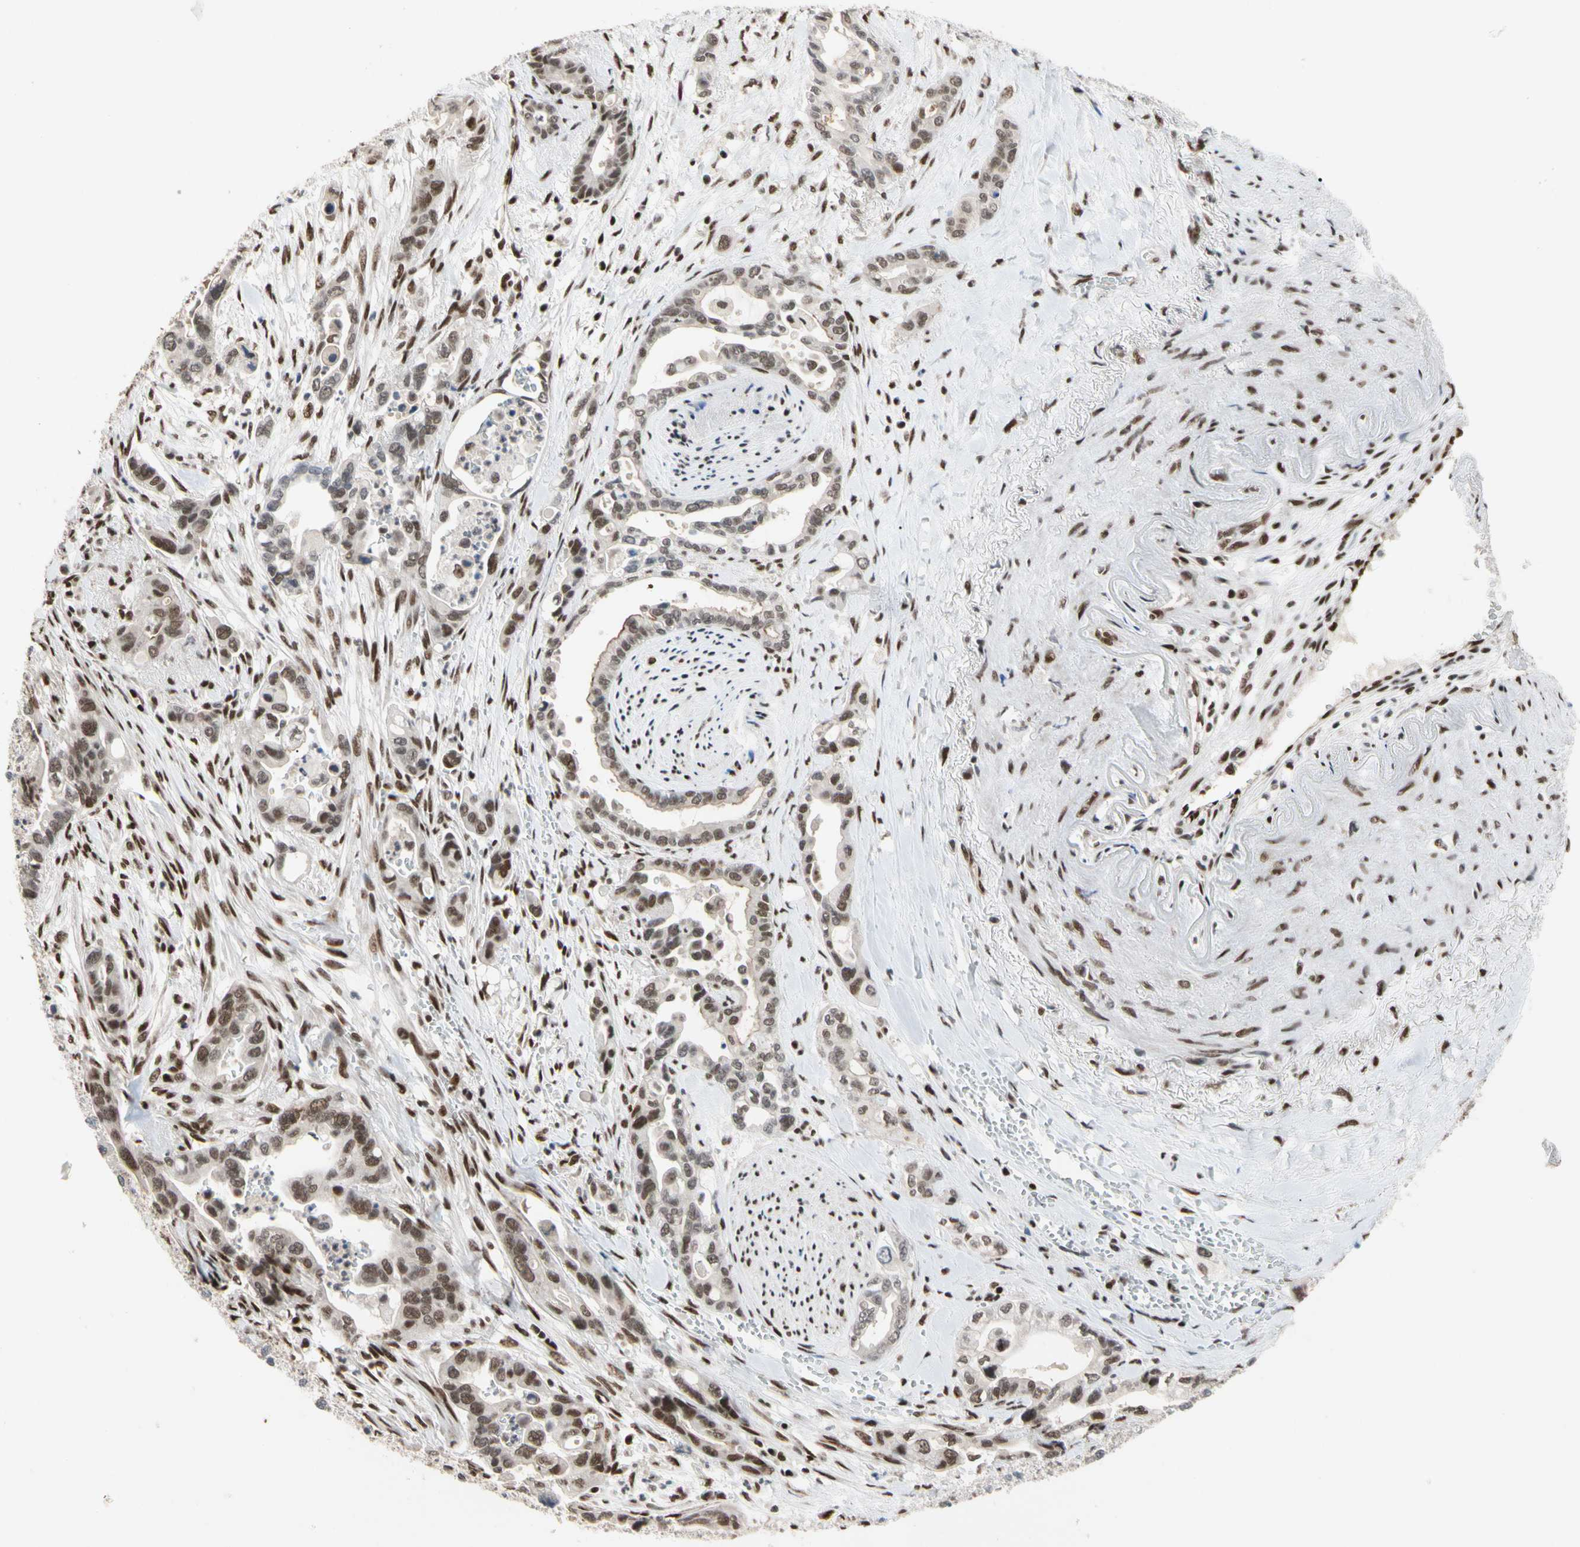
{"staining": {"intensity": "moderate", "quantity": ">75%", "location": "nuclear"}, "tissue": "pancreatic cancer", "cell_type": "Tumor cells", "image_type": "cancer", "snomed": [{"axis": "morphology", "description": "Adenocarcinoma, NOS"}, {"axis": "topography", "description": "Pancreas"}], "caption": "A medium amount of moderate nuclear positivity is appreciated in about >75% of tumor cells in pancreatic cancer (adenocarcinoma) tissue.", "gene": "FAM98B", "patient": {"sex": "male", "age": 70}}